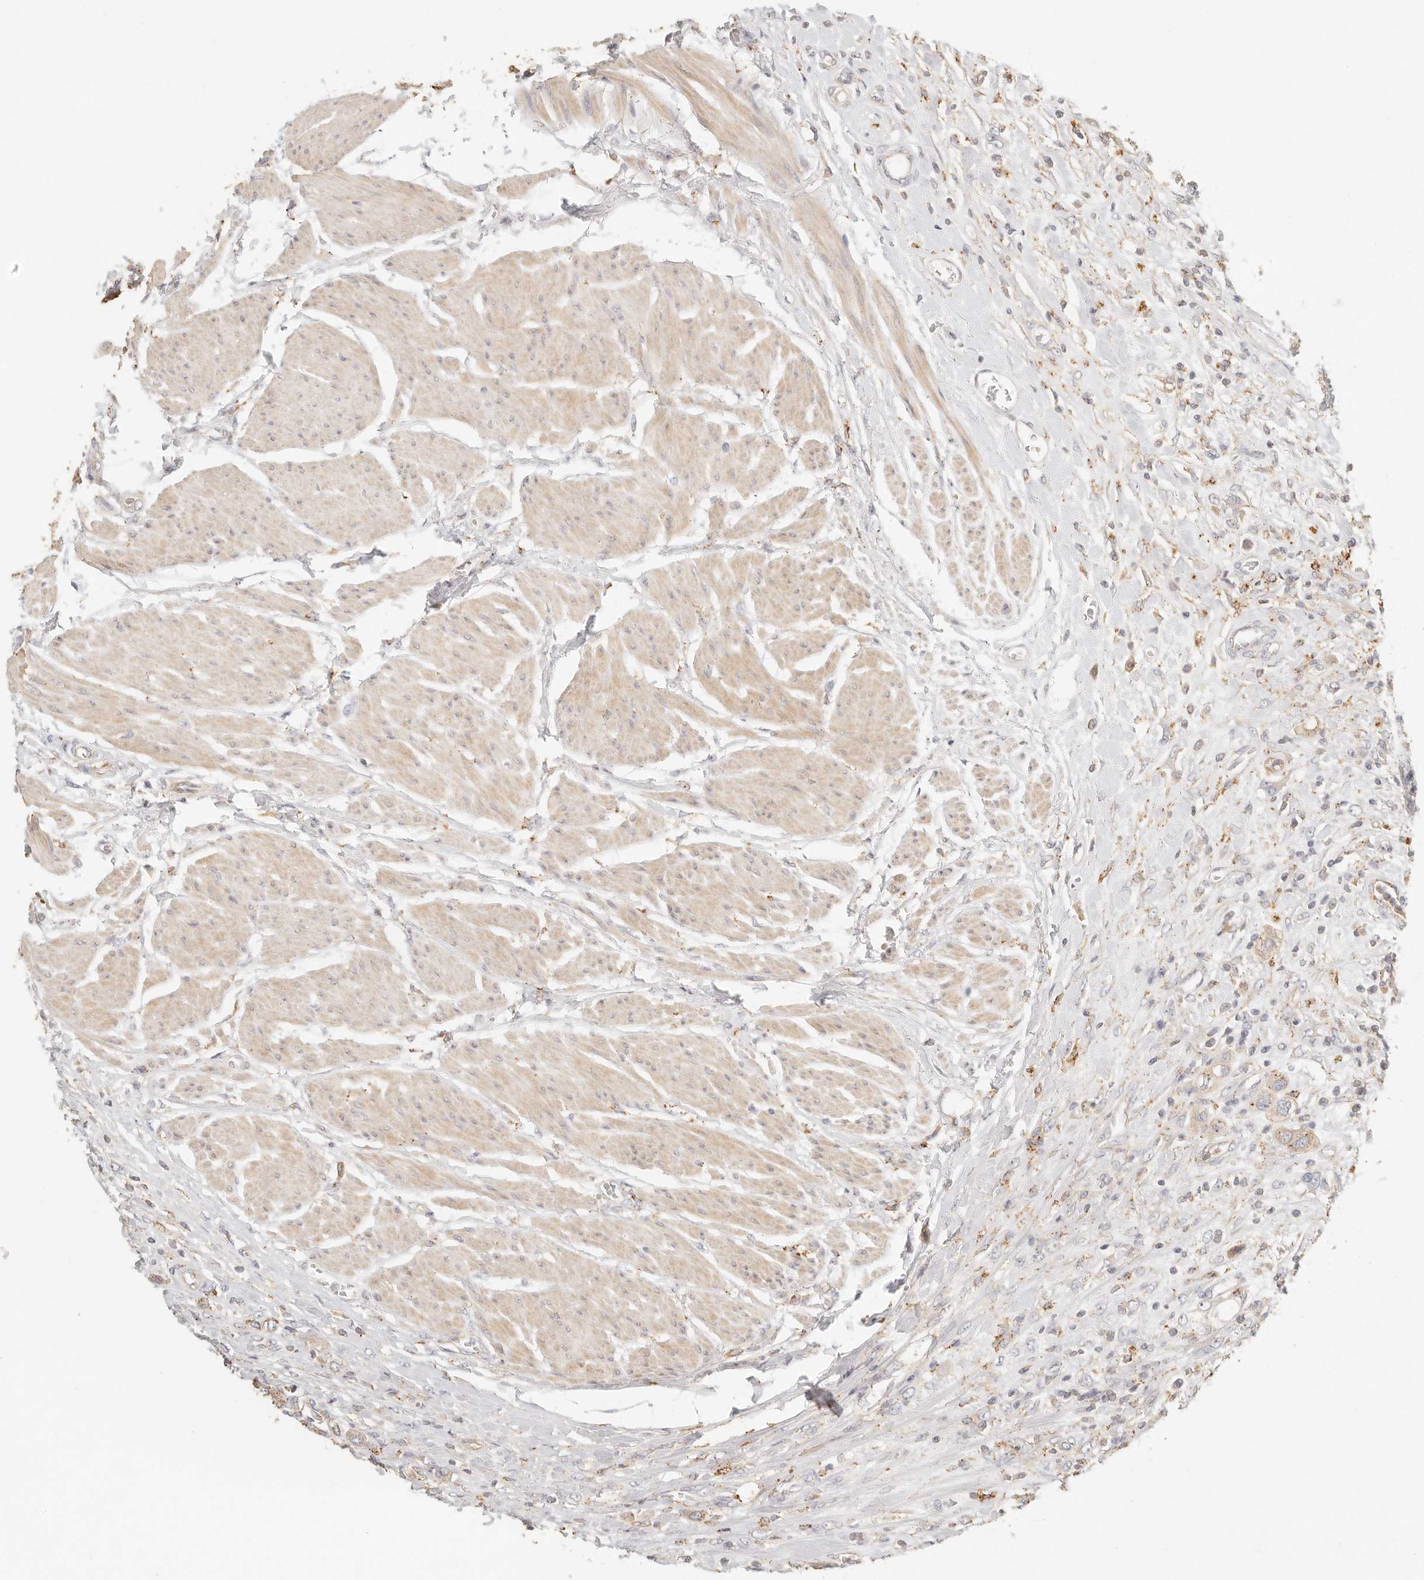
{"staining": {"intensity": "weak", "quantity": ">75%", "location": "cytoplasmic/membranous"}, "tissue": "urothelial cancer", "cell_type": "Tumor cells", "image_type": "cancer", "snomed": [{"axis": "morphology", "description": "Urothelial carcinoma, High grade"}, {"axis": "topography", "description": "Urinary bladder"}], "caption": "High-grade urothelial carcinoma stained with IHC reveals weak cytoplasmic/membranous staining in approximately >75% of tumor cells.", "gene": "CNMD", "patient": {"sex": "male", "age": 50}}